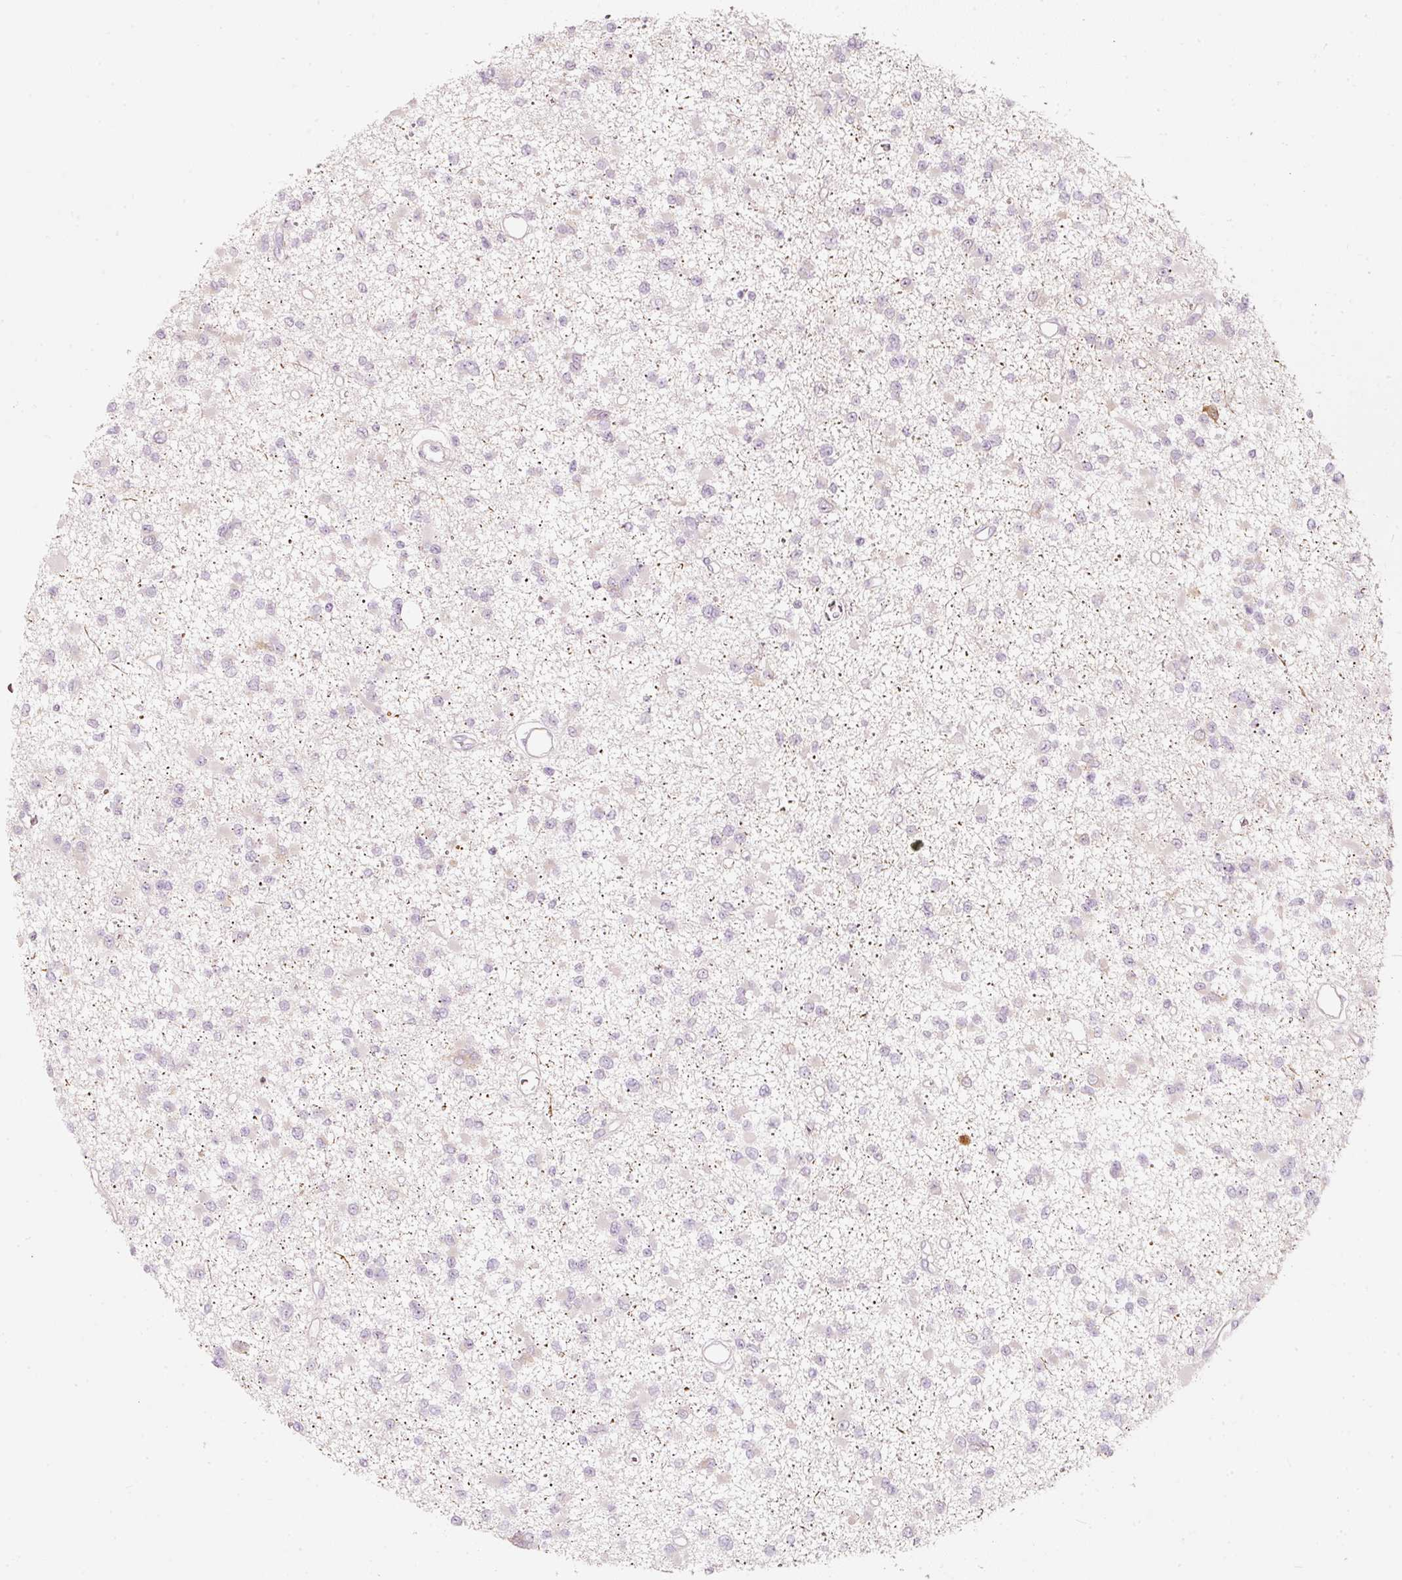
{"staining": {"intensity": "negative", "quantity": "none", "location": "none"}, "tissue": "glioma", "cell_type": "Tumor cells", "image_type": "cancer", "snomed": [{"axis": "morphology", "description": "Glioma, malignant, Low grade"}, {"axis": "topography", "description": "Brain"}], "caption": "Tumor cells show no significant protein positivity in low-grade glioma (malignant).", "gene": "SLC20A1", "patient": {"sex": "female", "age": 22}}